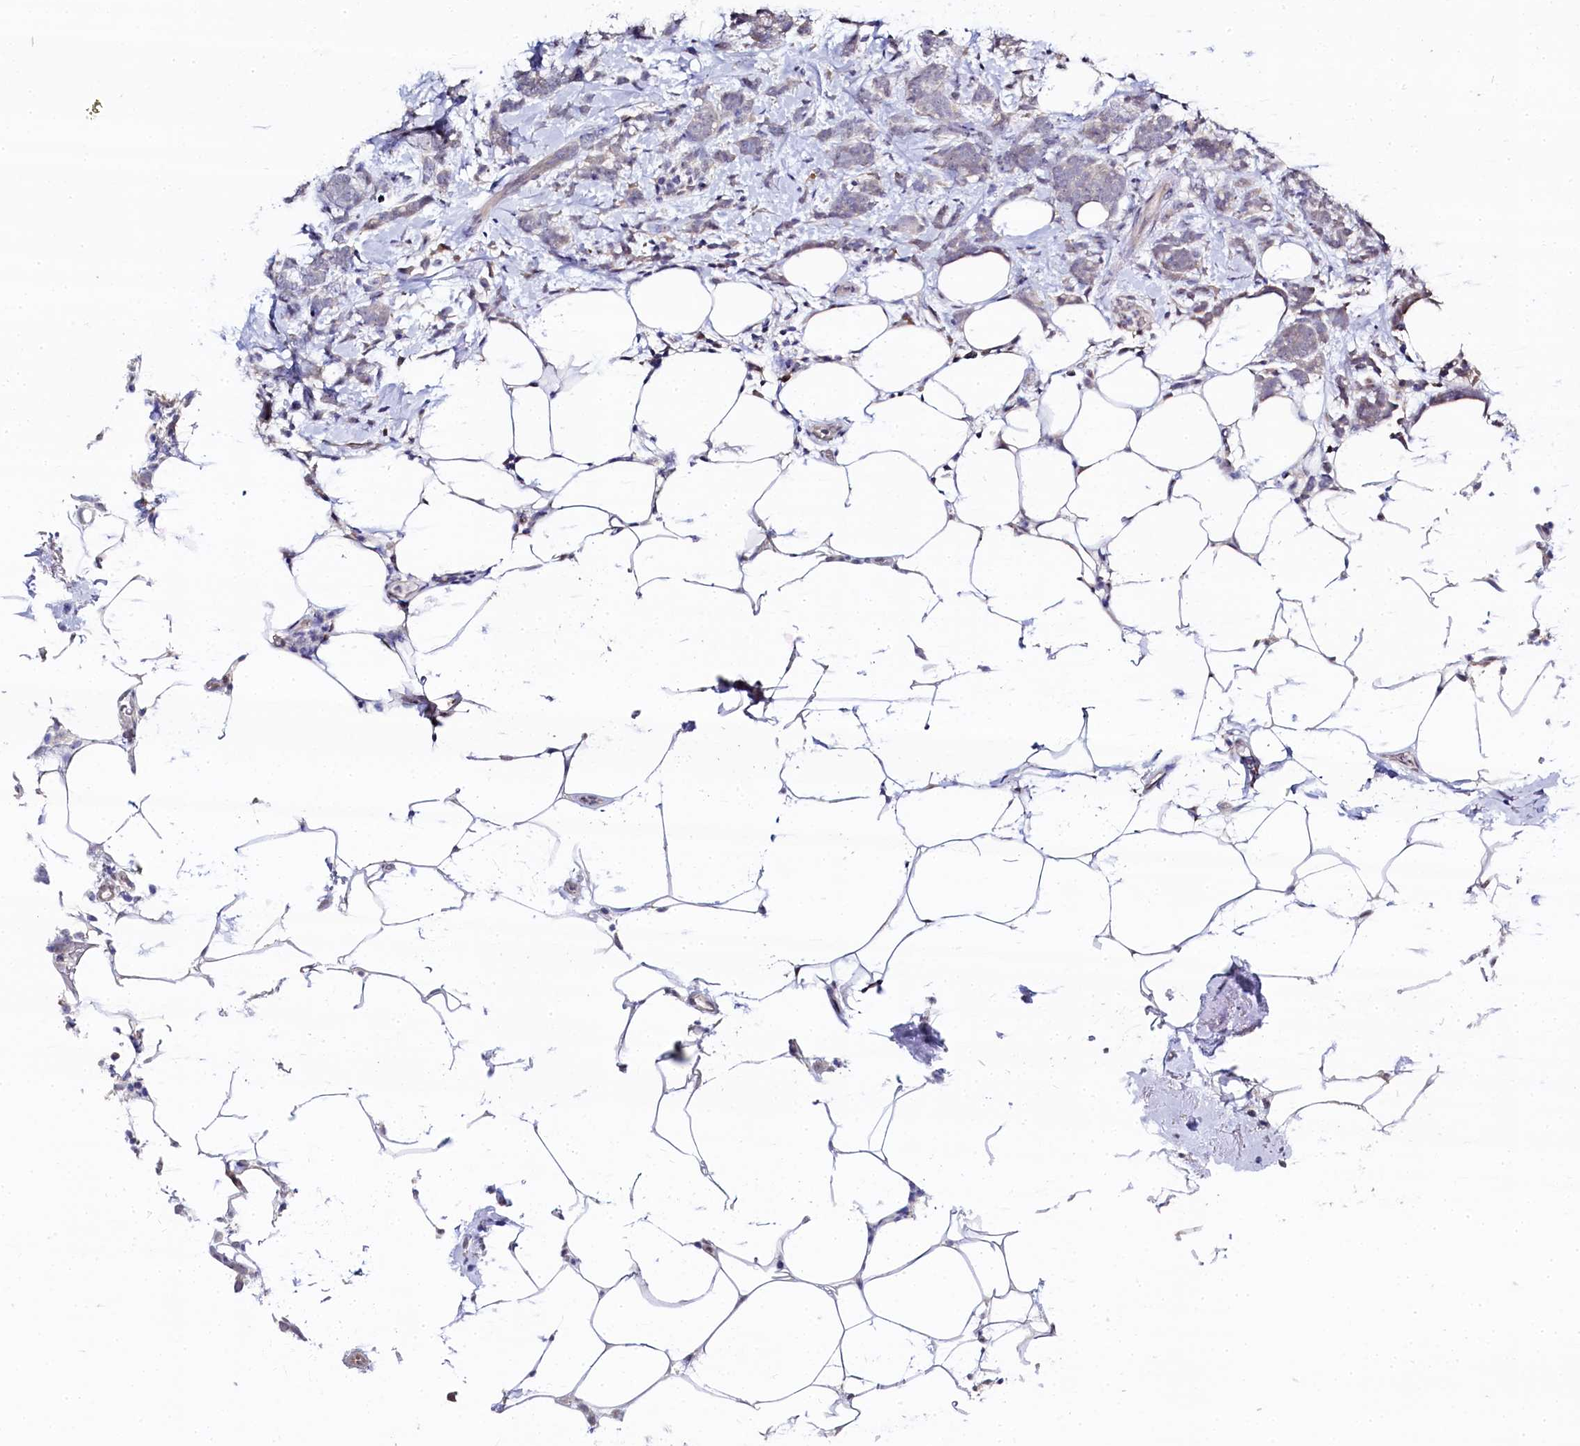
{"staining": {"intensity": "negative", "quantity": "none", "location": "none"}, "tissue": "breast cancer", "cell_type": "Tumor cells", "image_type": "cancer", "snomed": [{"axis": "morphology", "description": "Lobular carcinoma"}, {"axis": "topography", "description": "Breast"}], "caption": "The IHC photomicrograph has no significant positivity in tumor cells of lobular carcinoma (breast) tissue.", "gene": "C11orf54", "patient": {"sex": "female", "age": 58}}